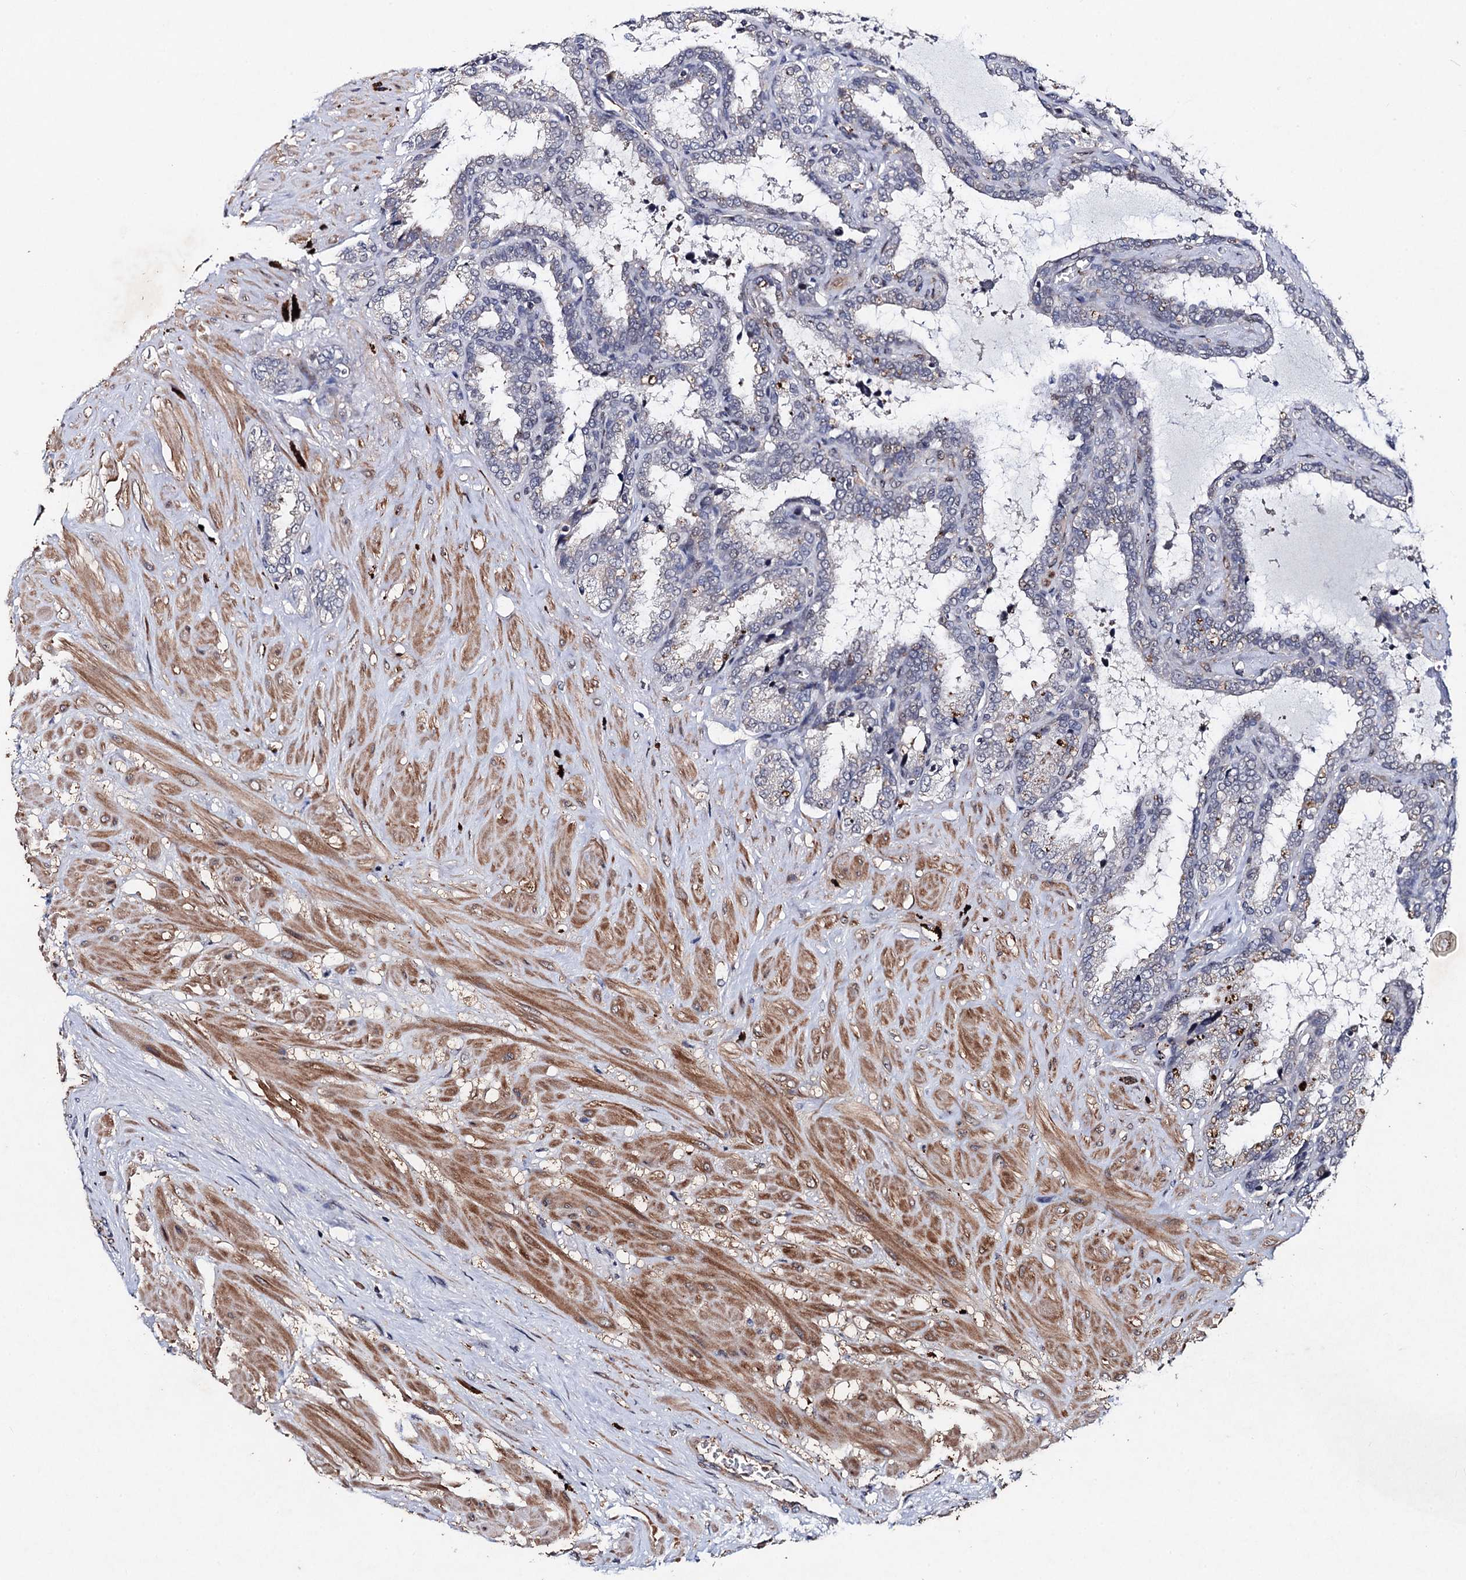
{"staining": {"intensity": "weak", "quantity": "<25%", "location": "cytoplasmic/membranous"}, "tissue": "seminal vesicle", "cell_type": "Glandular cells", "image_type": "normal", "snomed": [{"axis": "morphology", "description": "Normal tissue, NOS"}, {"axis": "topography", "description": "Seminal veicle"}], "caption": "Photomicrograph shows no significant protein expression in glandular cells of benign seminal vesicle.", "gene": "PPTC7", "patient": {"sex": "male", "age": 46}}